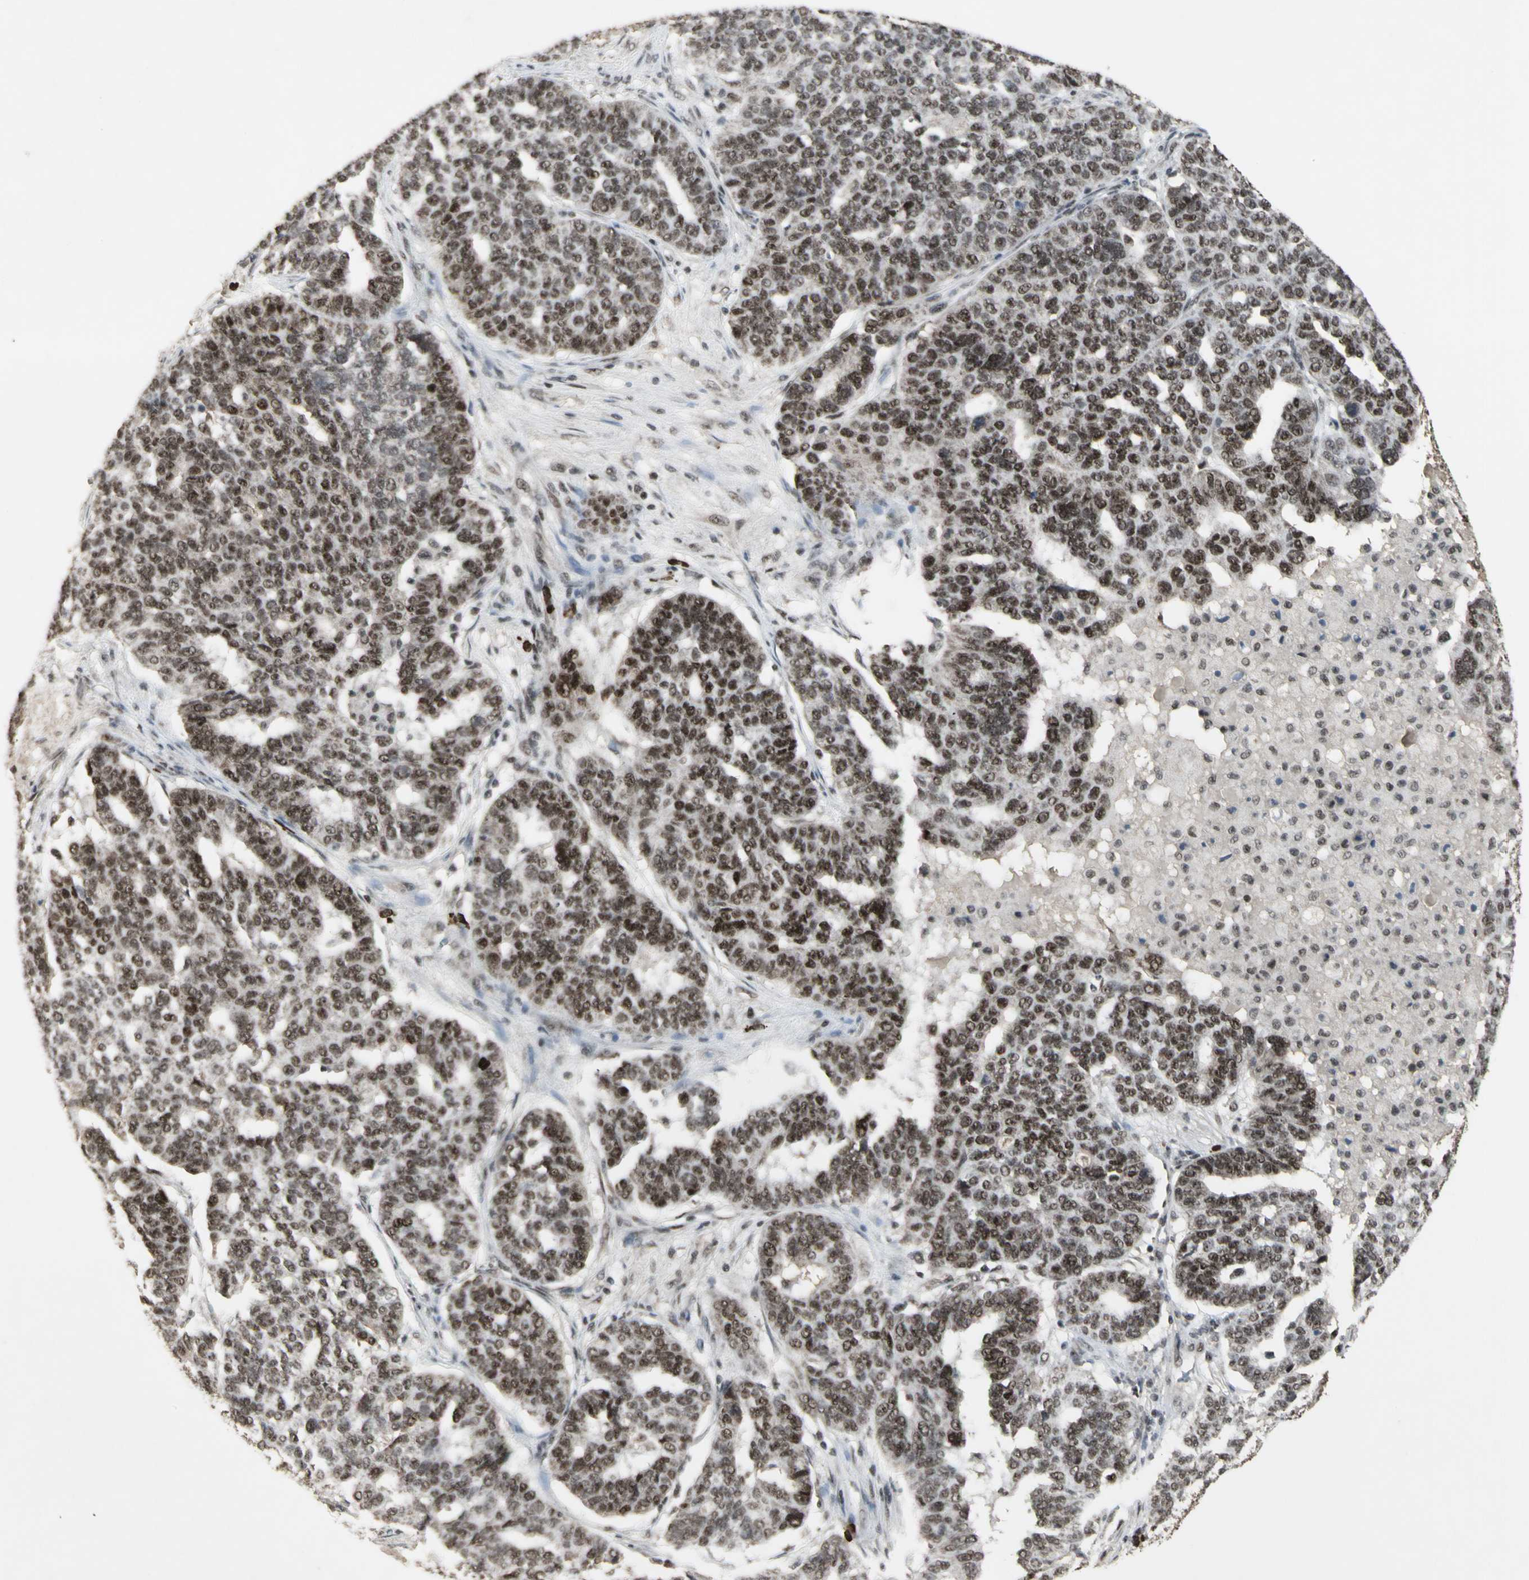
{"staining": {"intensity": "moderate", "quantity": ">75%", "location": "nuclear"}, "tissue": "ovarian cancer", "cell_type": "Tumor cells", "image_type": "cancer", "snomed": [{"axis": "morphology", "description": "Cystadenocarcinoma, serous, NOS"}, {"axis": "topography", "description": "Ovary"}], "caption": "Protein staining by immunohistochemistry (IHC) displays moderate nuclear positivity in about >75% of tumor cells in ovarian cancer (serous cystadenocarcinoma). The staining is performed using DAB brown chromogen to label protein expression. The nuclei are counter-stained blue using hematoxylin.", "gene": "CCNT1", "patient": {"sex": "female", "age": 59}}